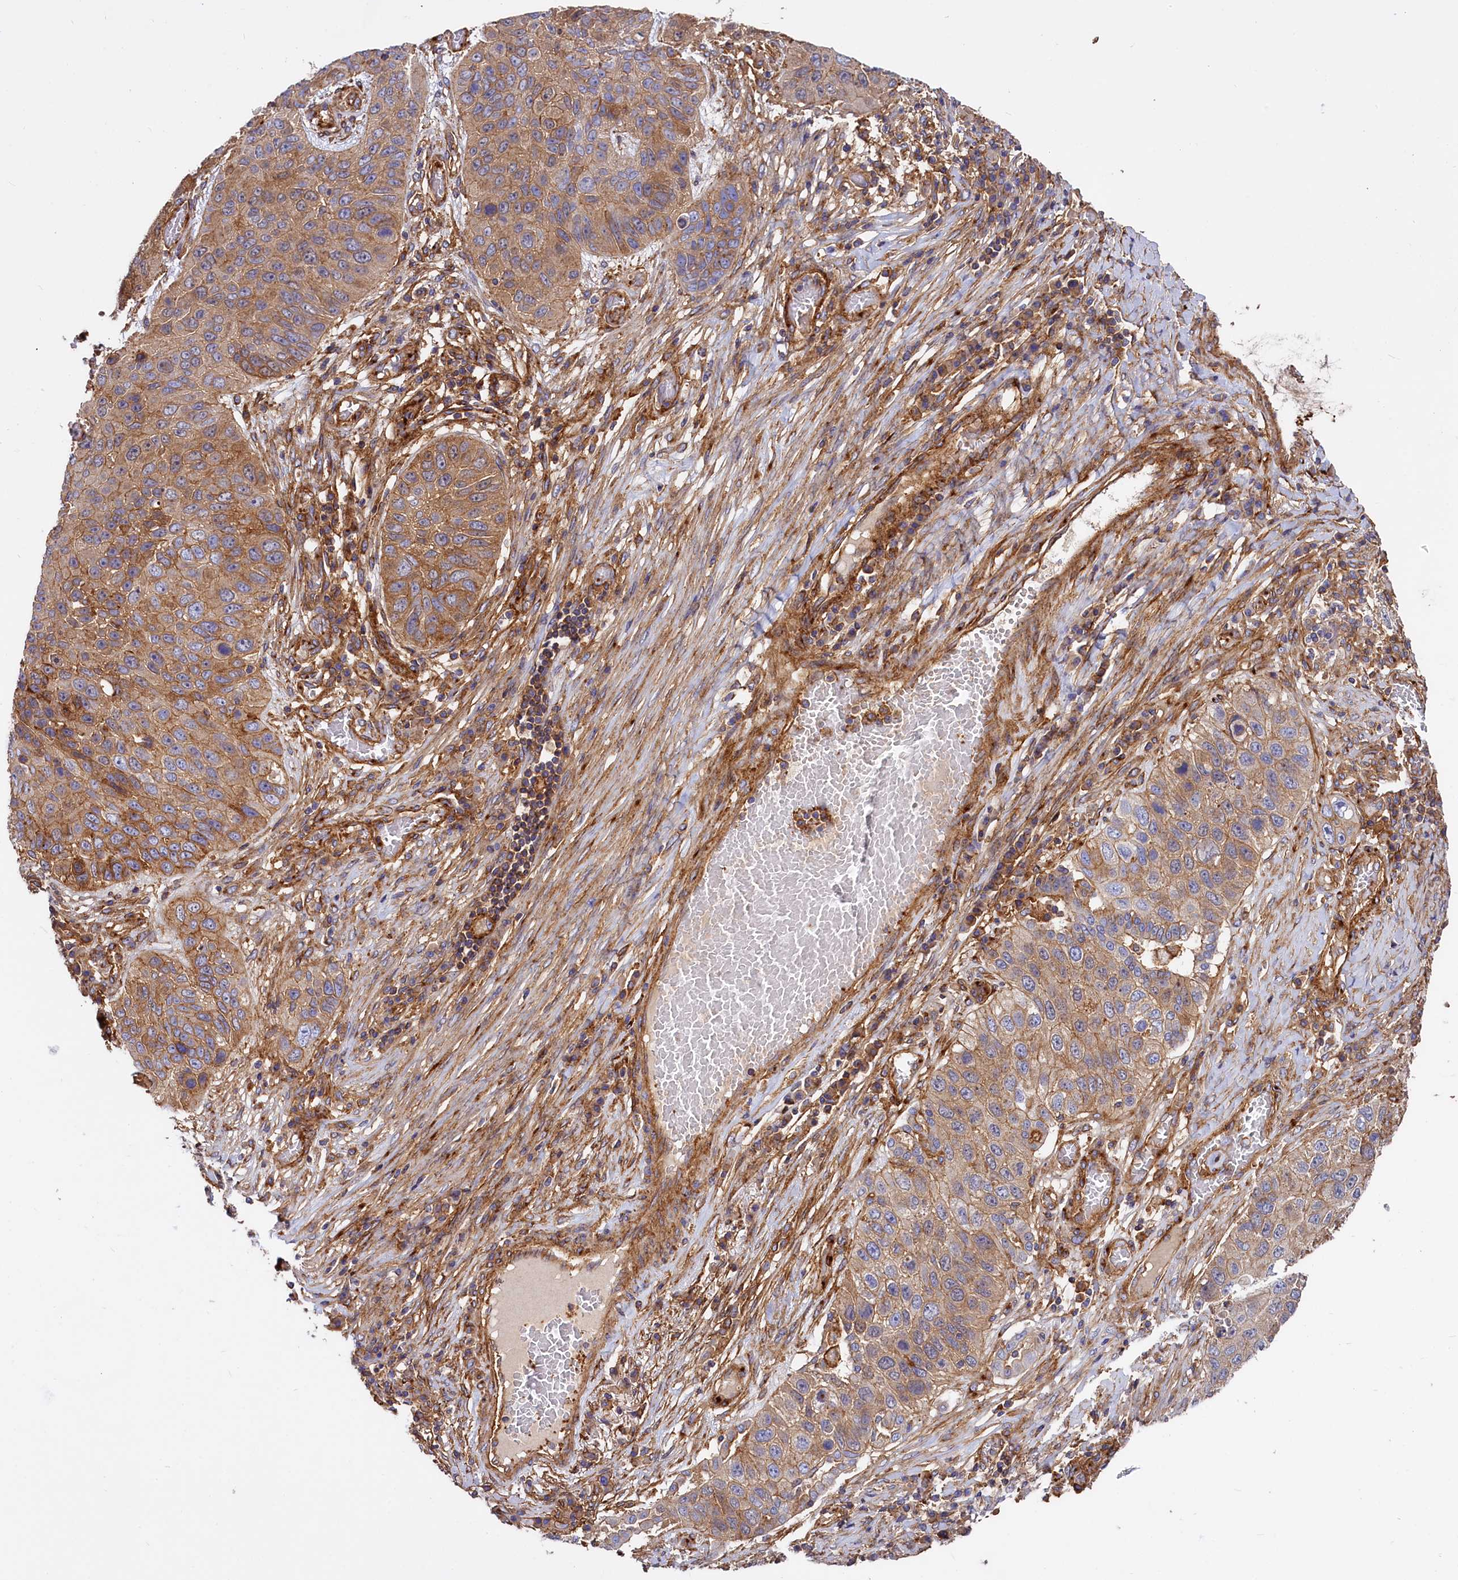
{"staining": {"intensity": "moderate", "quantity": ">75%", "location": "cytoplasmic/membranous"}, "tissue": "lung cancer", "cell_type": "Tumor cells", "image_type": "cancer", "snomed": [{"axis": "morphology", "description": "Squamous cell carcinoma, NOS"}, {"axis": "topography", "description": "Lung"}], "caption": "Lung cancer stained for a protein displays moderate cytoplasmic/membranous positivity in tumor cells.", "gene": "ANO6", "patient": {"sex": "male", "age": 61}}